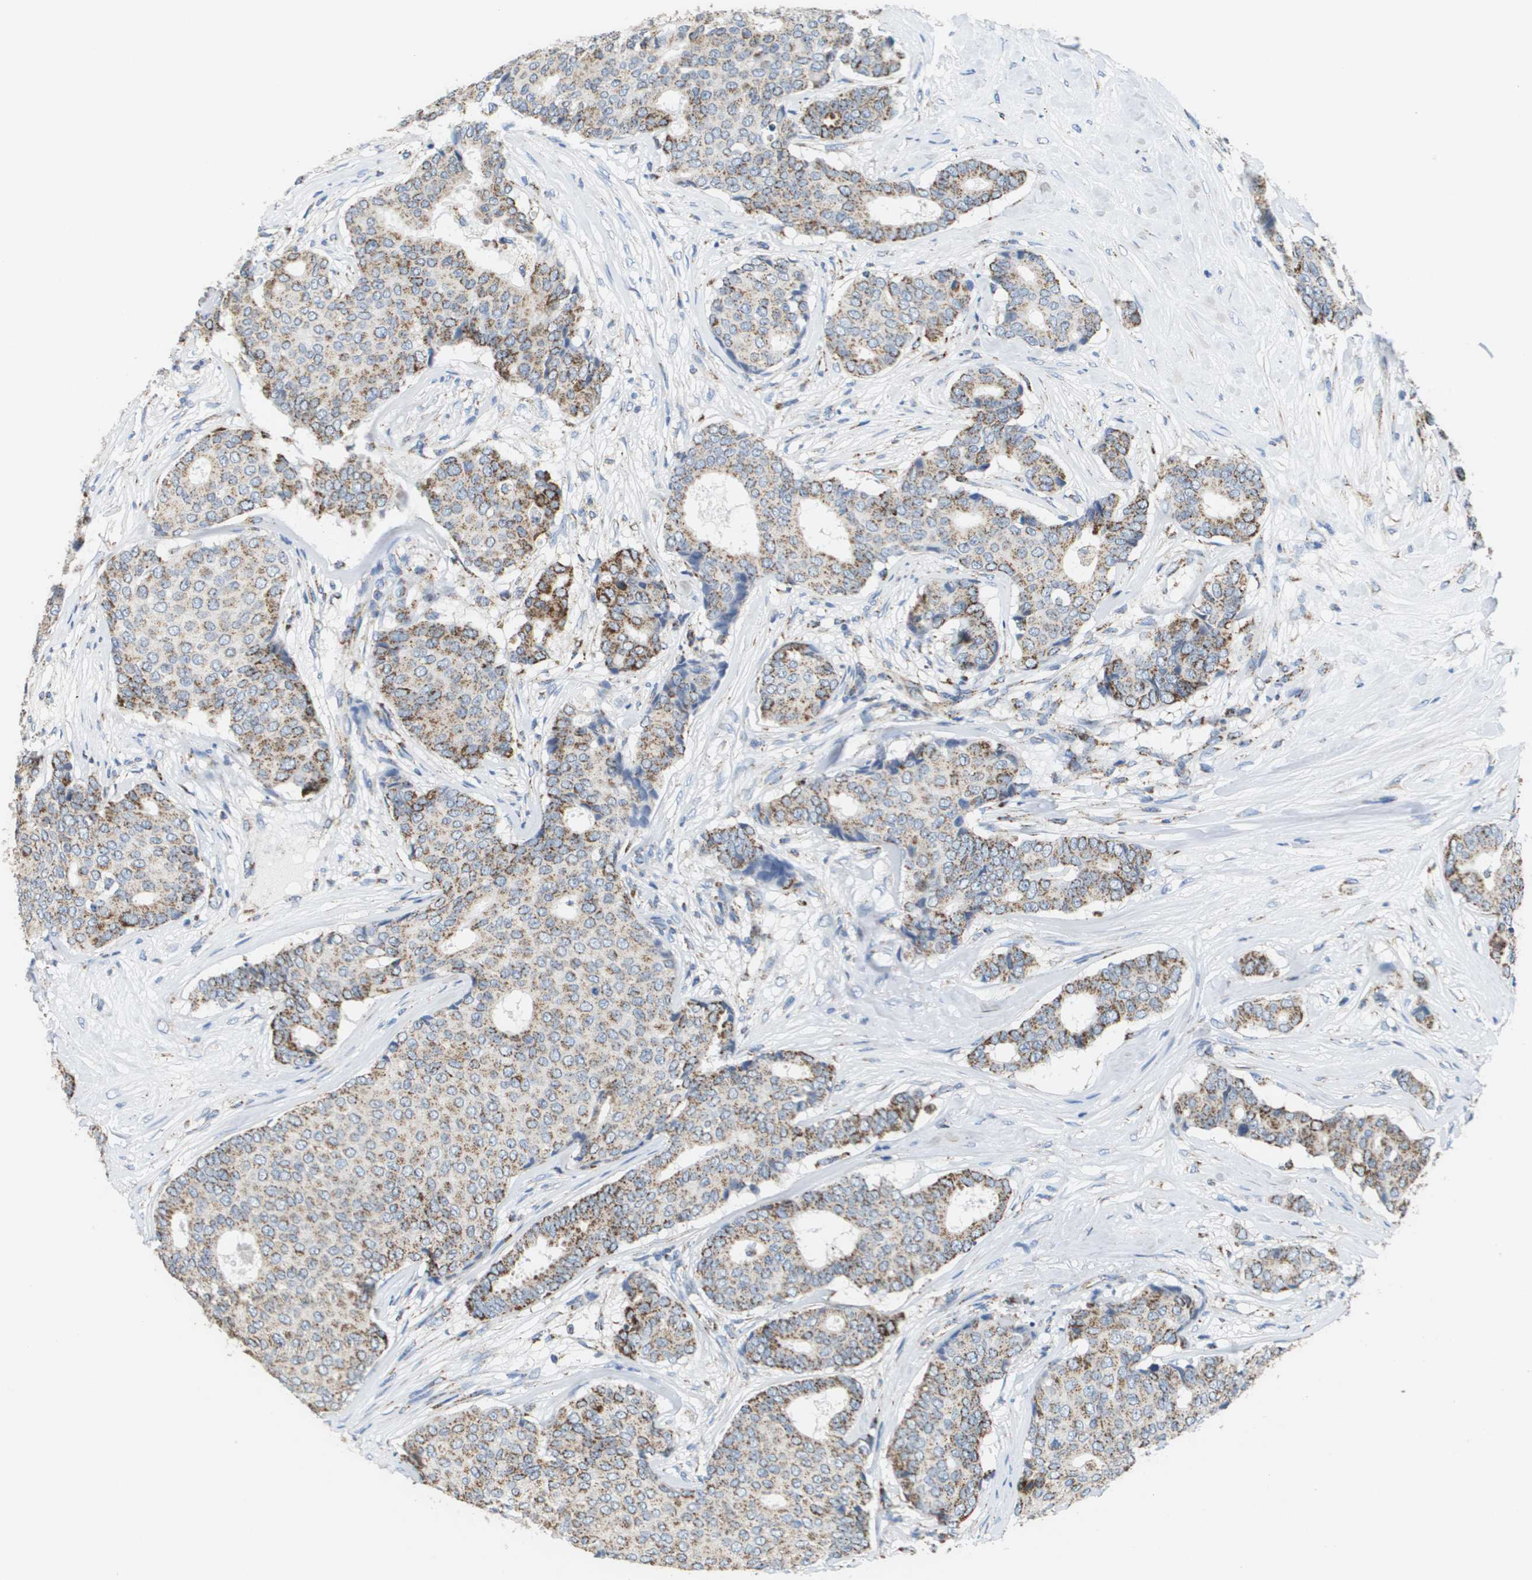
{"staining": {"intensity": "strong", "quantity": ">75%", "location": "cytoplasmic/membranous"}, "tissue": "breast cancer", "cell_type": "Tumor cells", "image_type": "cancer", "snomed": [{"axis": "morphology", "description": "Duct carcinoma"}, {"axis": "topography", "description": "Breast"}], "caption": "There is high levels of strong cytoplasmic/membranous expression in tumor cells of breast cancer, as demonstrated by immunohistochemical staining (brown color).", "gene": "ATP5F1B", "patient": {"sex": "female", "age": 75}}